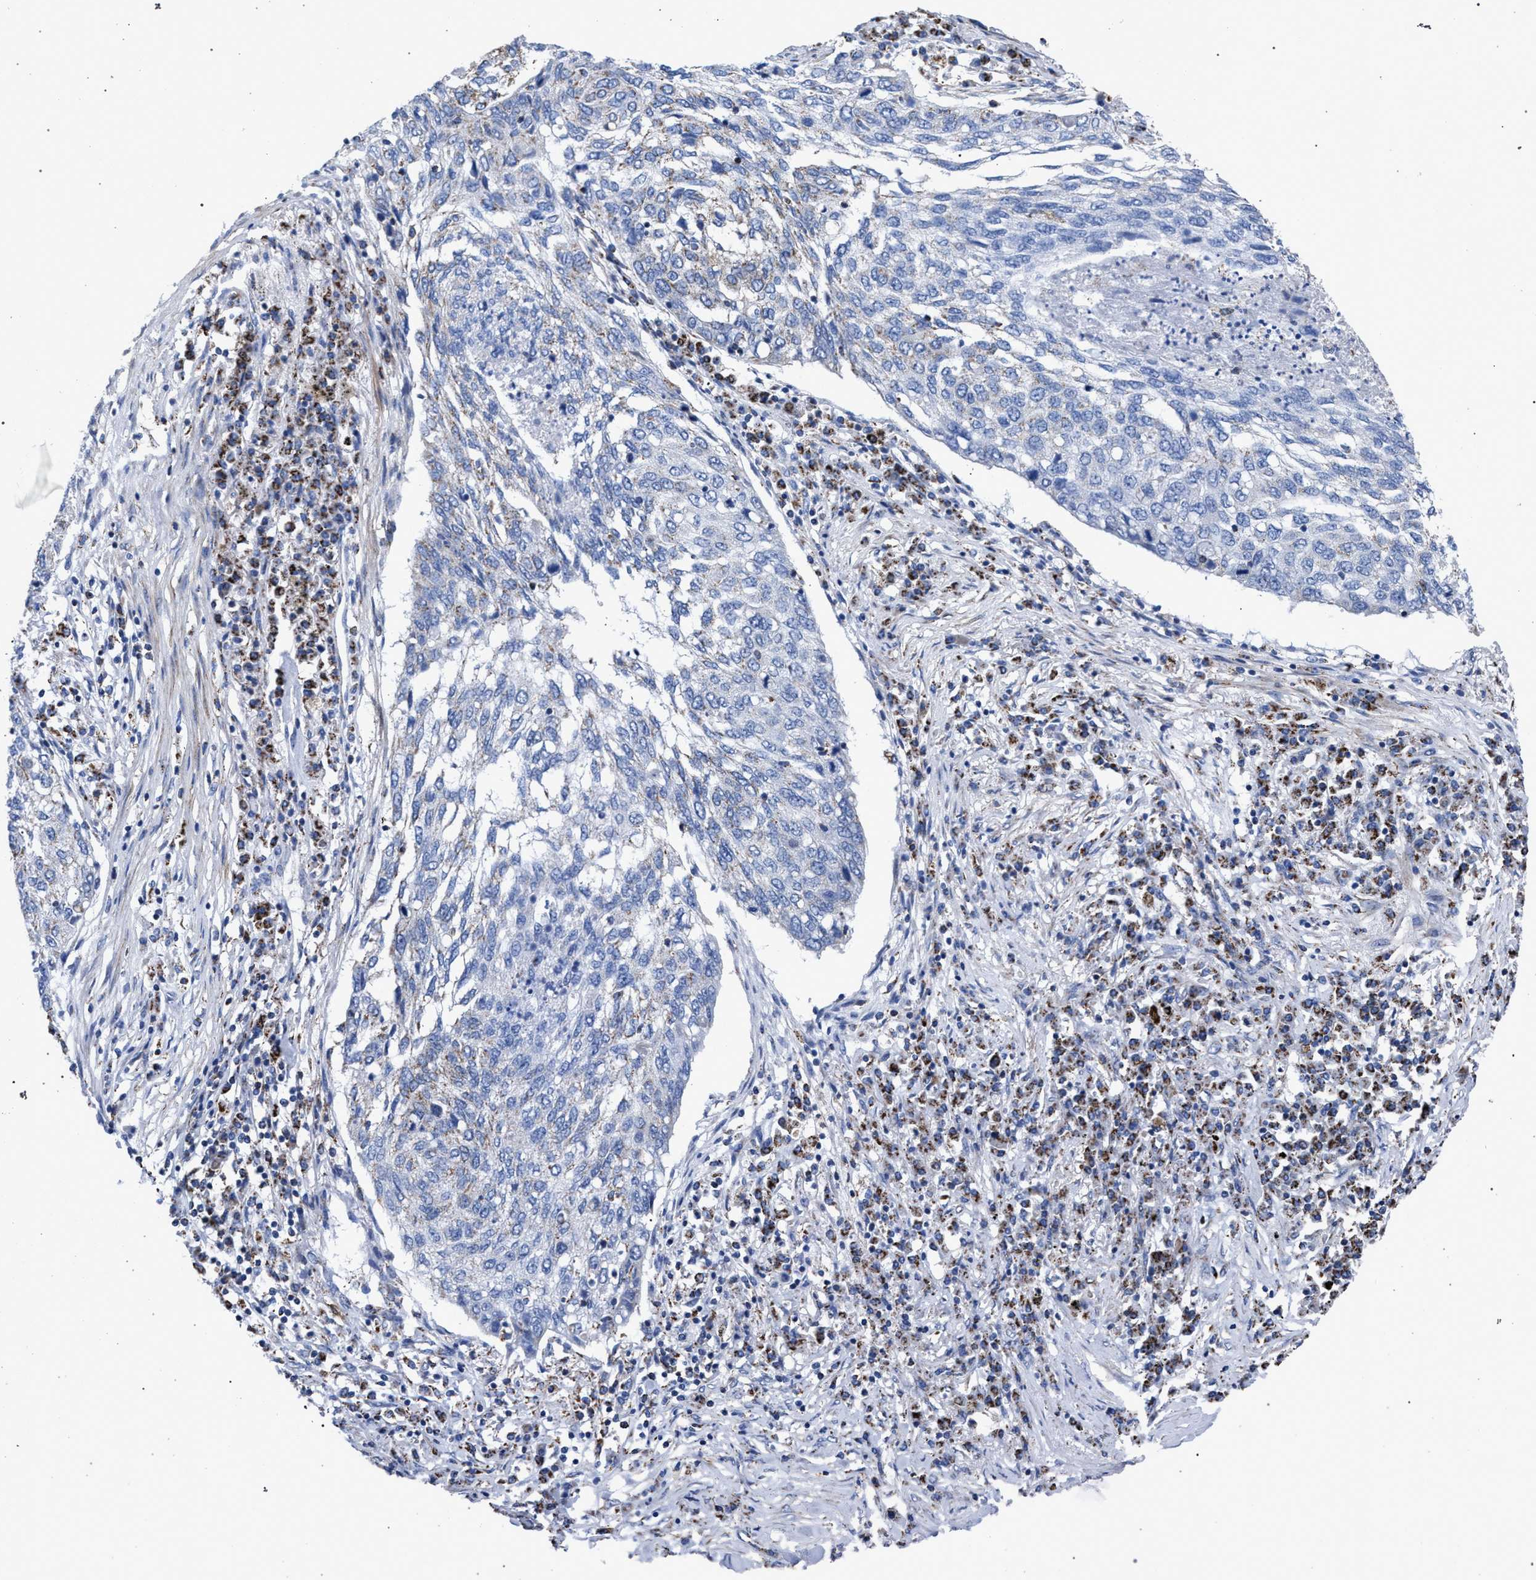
{"staining": {"intensity": "negative", "quantity": "none", "location": "none"}, "tissue": "lung cancer", "cell_type": "Tumor cells", "image_type": "cancer", "snomed": [{"axis": "morphology", "description": "Squamous cell carcinoma, NOS"}, {"axis": "topography", "description": "Lung"}], "caption": "Squamous cell carcinoma (lung) was stained to show a protein in brown. There is no significant positivity in tumor cells. (DAB immunohistochemistry (IHC) with hematoxylin counter stain).", "gene": "ACADS", "patient": {"sex": "female", "age": 63}}